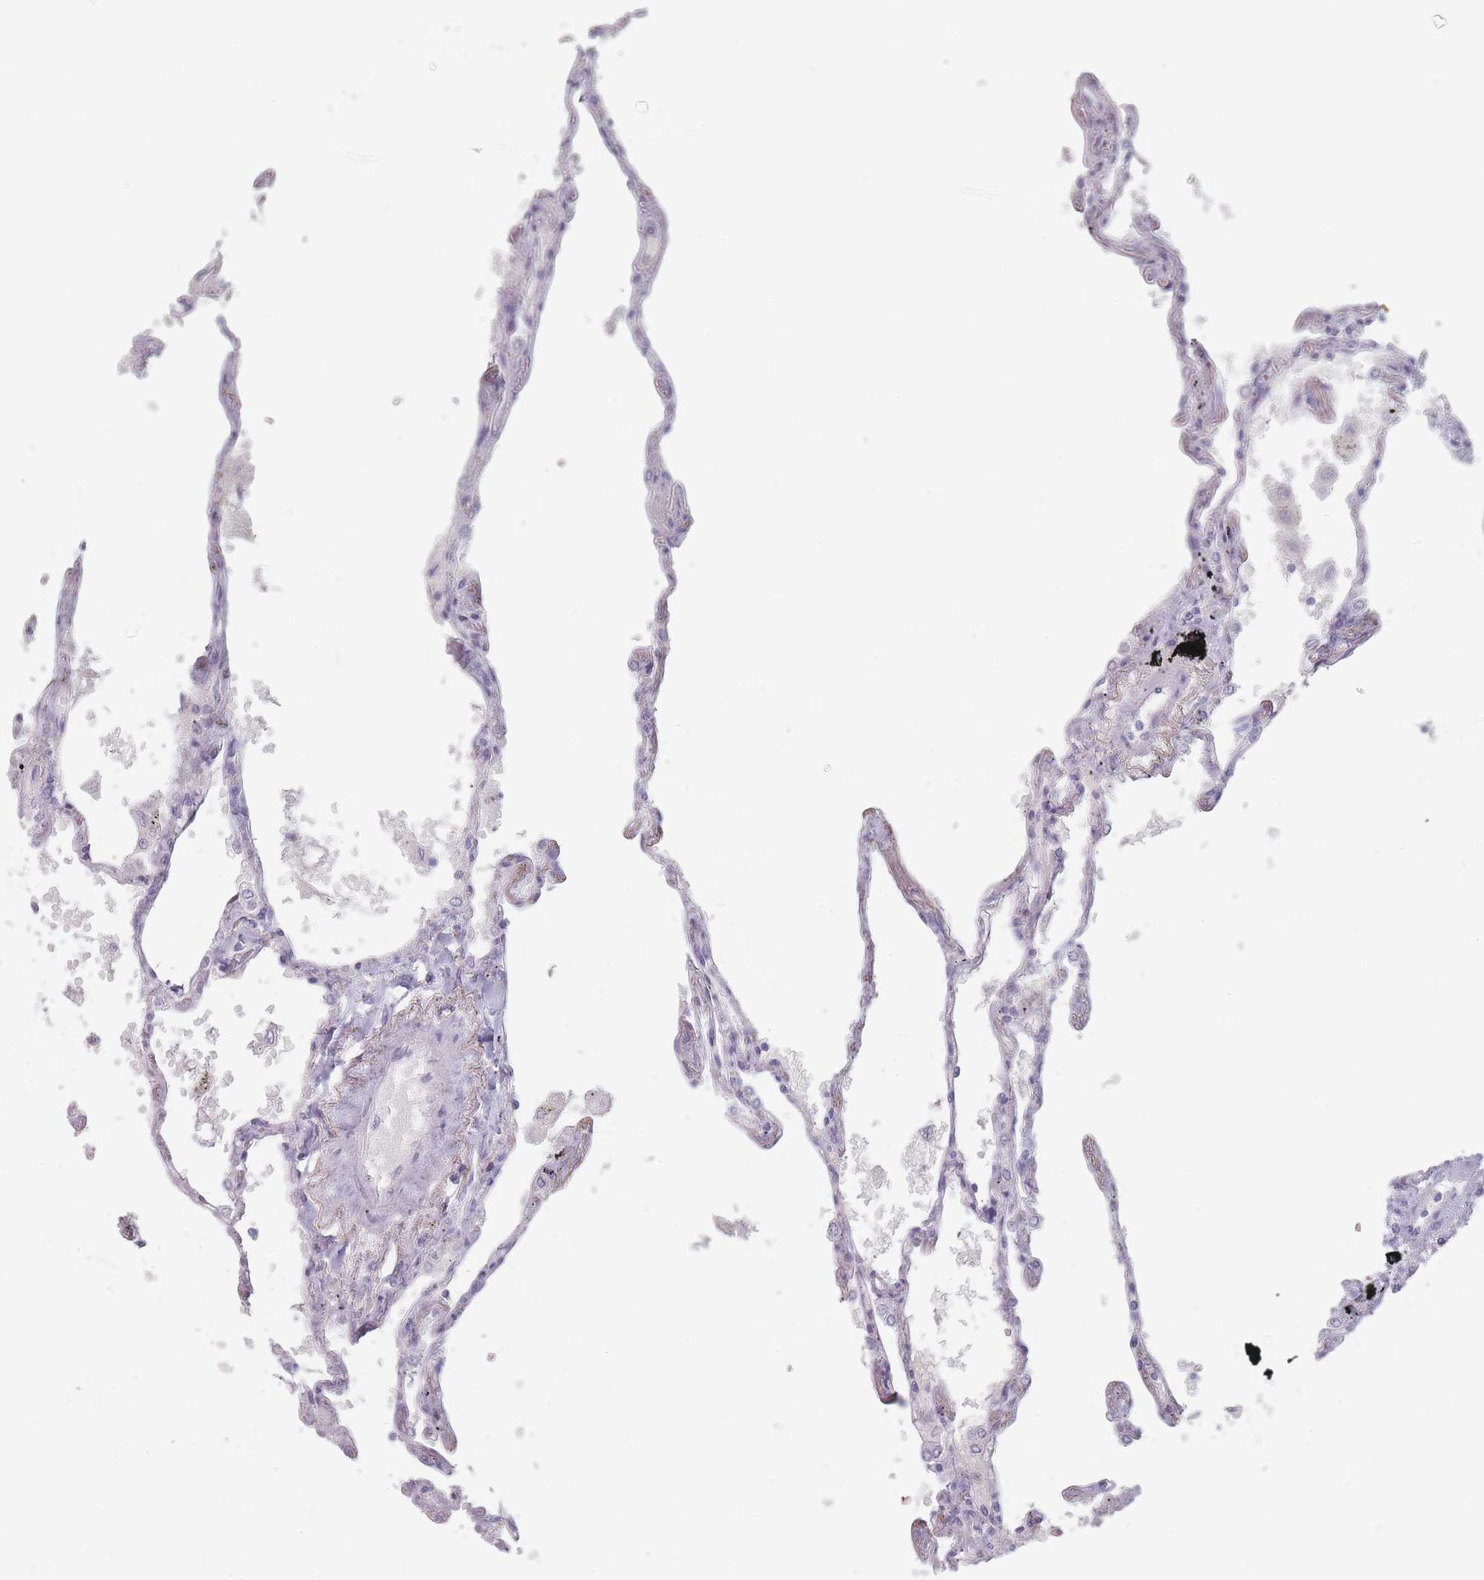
{"staining": {"intensity": "negative", "quantity": "none", "location": "none"}, "tissue": "lung", "cell_type": "Alveolar cells", "image_type": "normal", "snomed": [{"axis": "morphology", "description": "Normal tissue, NOS"}, {"axis": "topography", "description": "Lung"}], "caption": "High magnification brightfield microscopy of benign lung stained with DAB (3,3'-diaminobenzidine) (brown) and counterstained with hematoxylin (blue): alveolar cells show no significant staining. Brightfield microscopy of immunohistochemistry stained with DAB (brown) and hematoxylin (blue), captured at high magnification.", "gene": "HELZ2", "patient": {"sex": "female", "age": 67}}